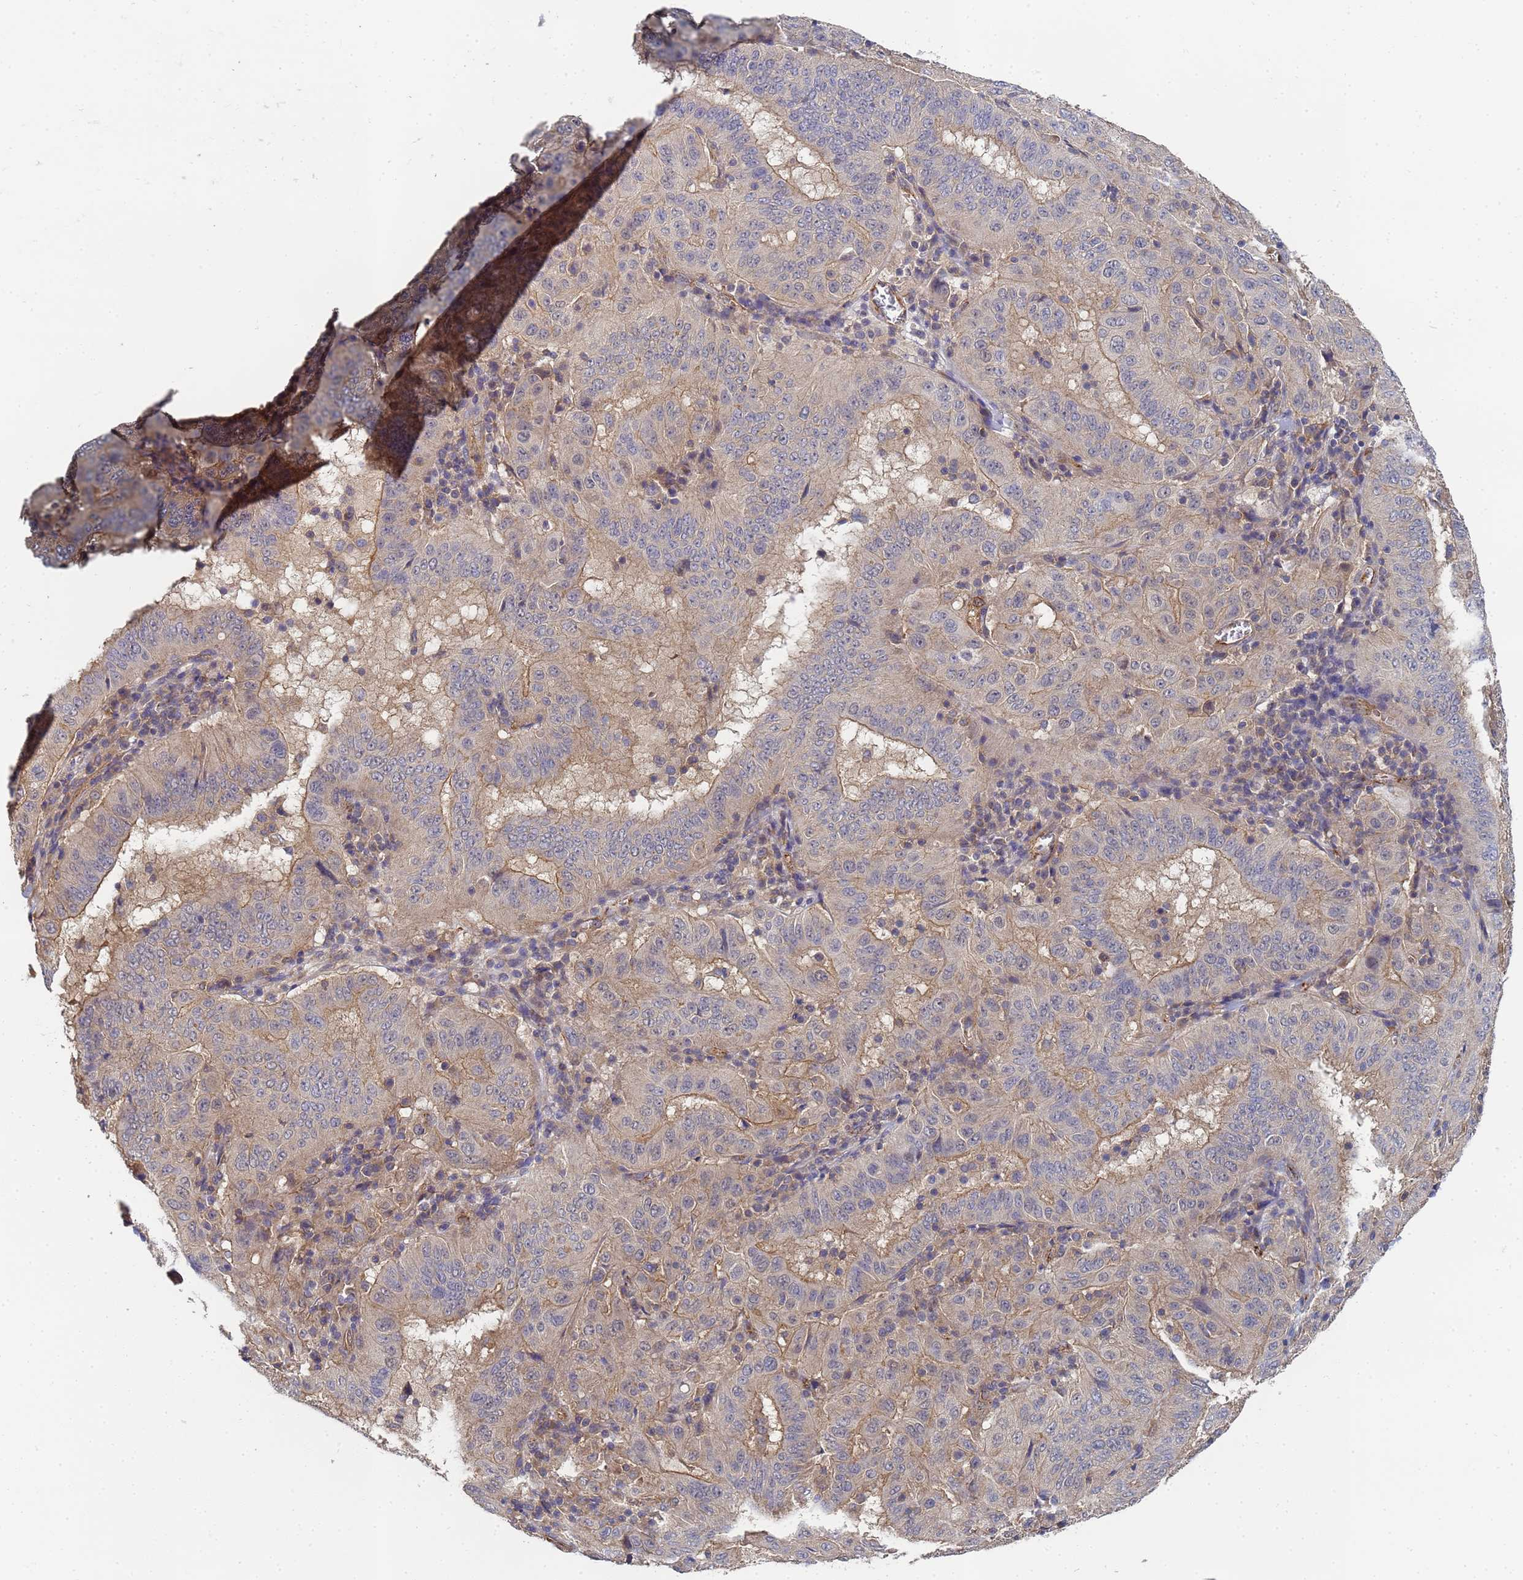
{"staining": {"intensity": "moderate", "quantity": "25%-75%", "location": "cytoplasmic/membranous"}, "tissue": "pancreatic cancer", "cell_type": "Tumor cells", "image_type": "cancer", "snomed": [{"axis": "morphology", "description": "Adenocarcinoma, NOS"}, {"axis": "topography", "description": "Pancreas"}], "caption": "Immunohistochemistry photomicrograph of human adenocarcinoma (pancreatic) stained for a protein (brown), which displays medium levels of moderate cytoplasmic/membranous expression in about 25%-75% of tumor cells.", "gene": "ALS2CL", "patient": {"sex": "male", "age": 63}}